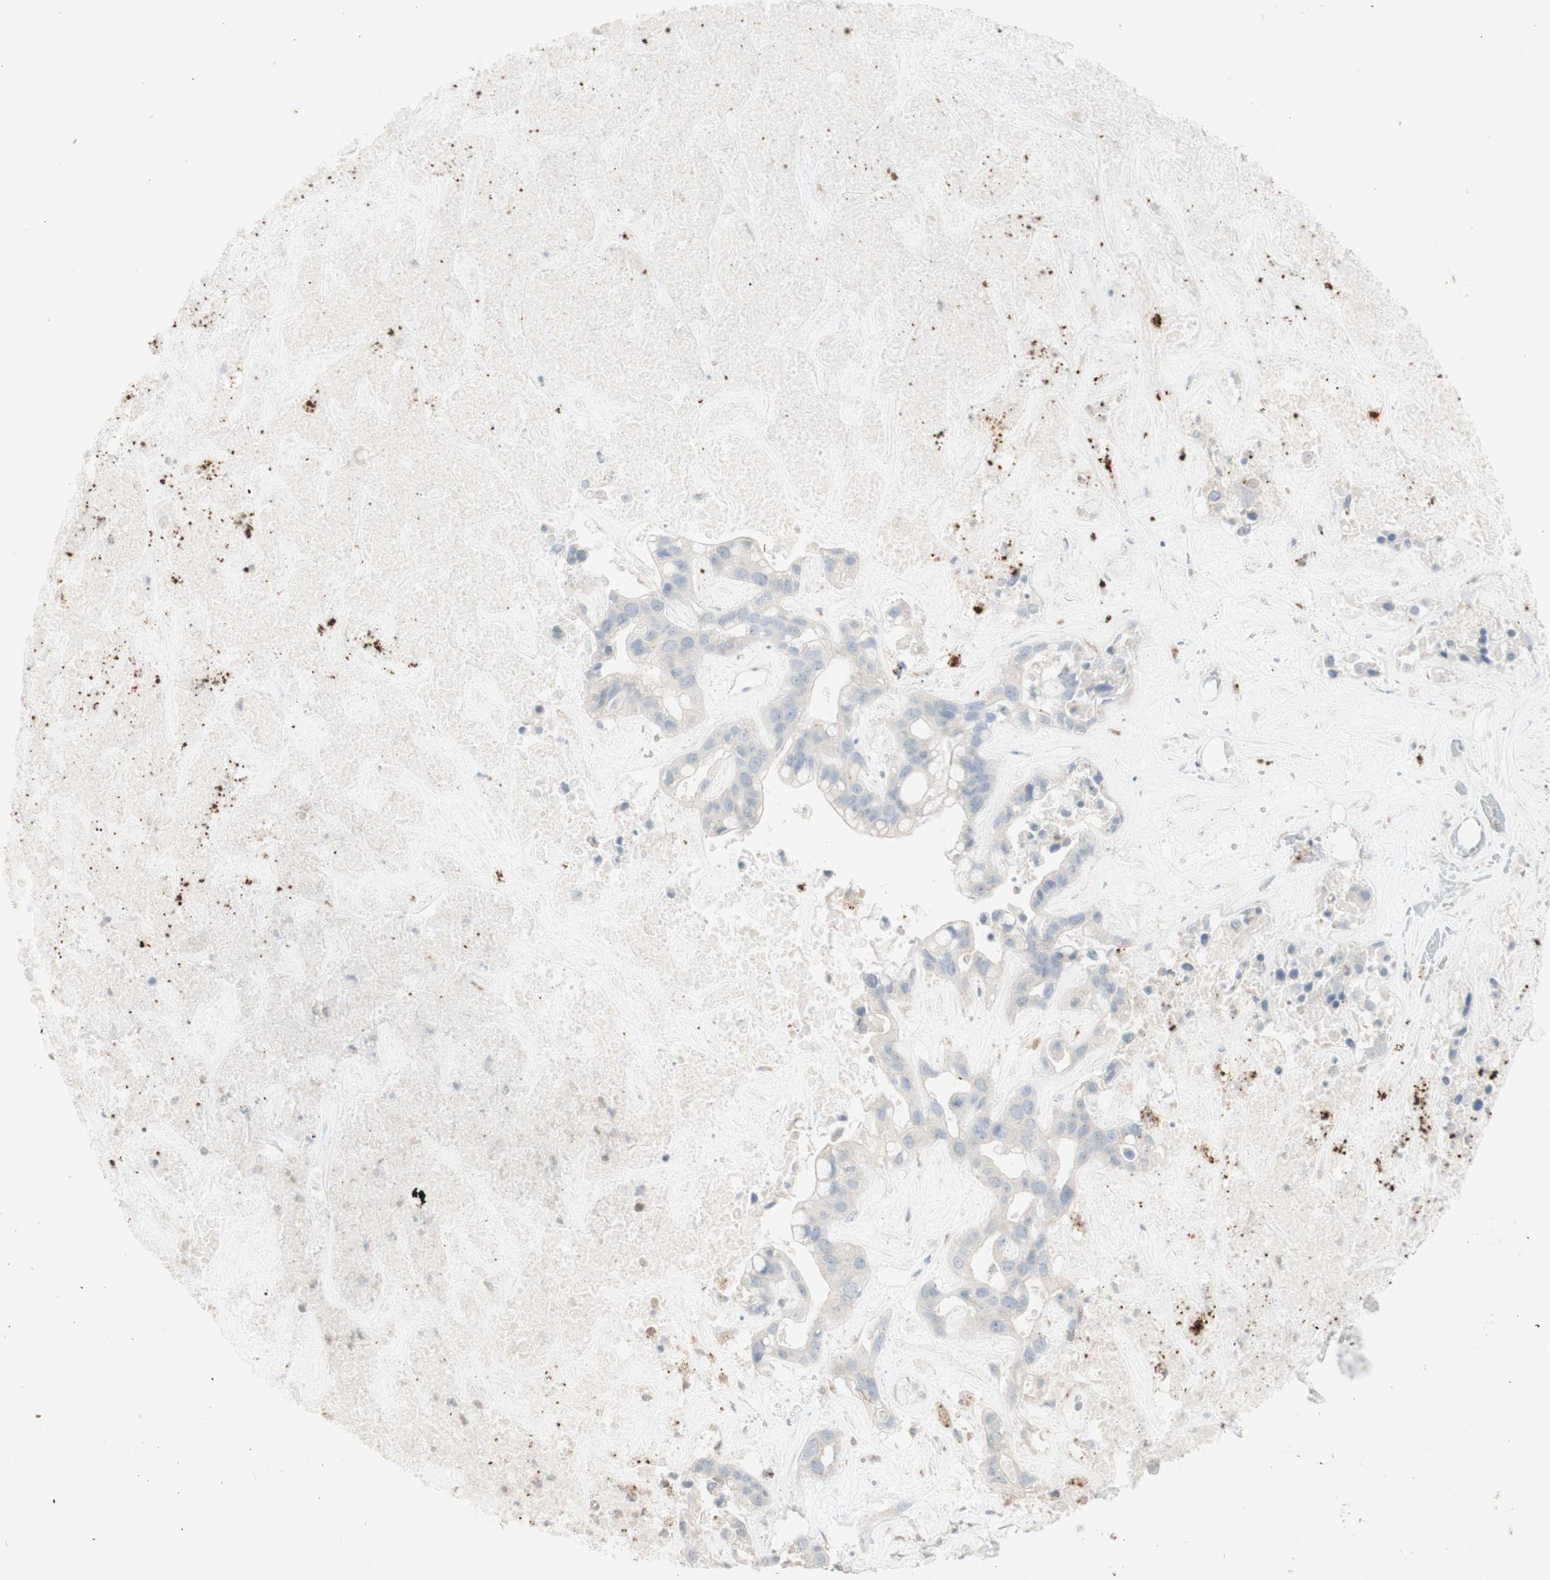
{"staining": {"intensity": "negative", "quantity": "none", "location": "none"}, "tissue": "liver cancer", "cell_type": "Tumor cells", "image_type": "cancer", "snomed": [{"axis": "morphology", "description": "Cholangiocarcinoma"}, {"axis": "topography", "description": "Liver"}], "caption": "Human liver cancer stained for a protein using immunohistochemistry reveals no positivity in tumor cells.", "gene": "ATP6V1B1", "patient": {"sex": "female", "age": 65}}